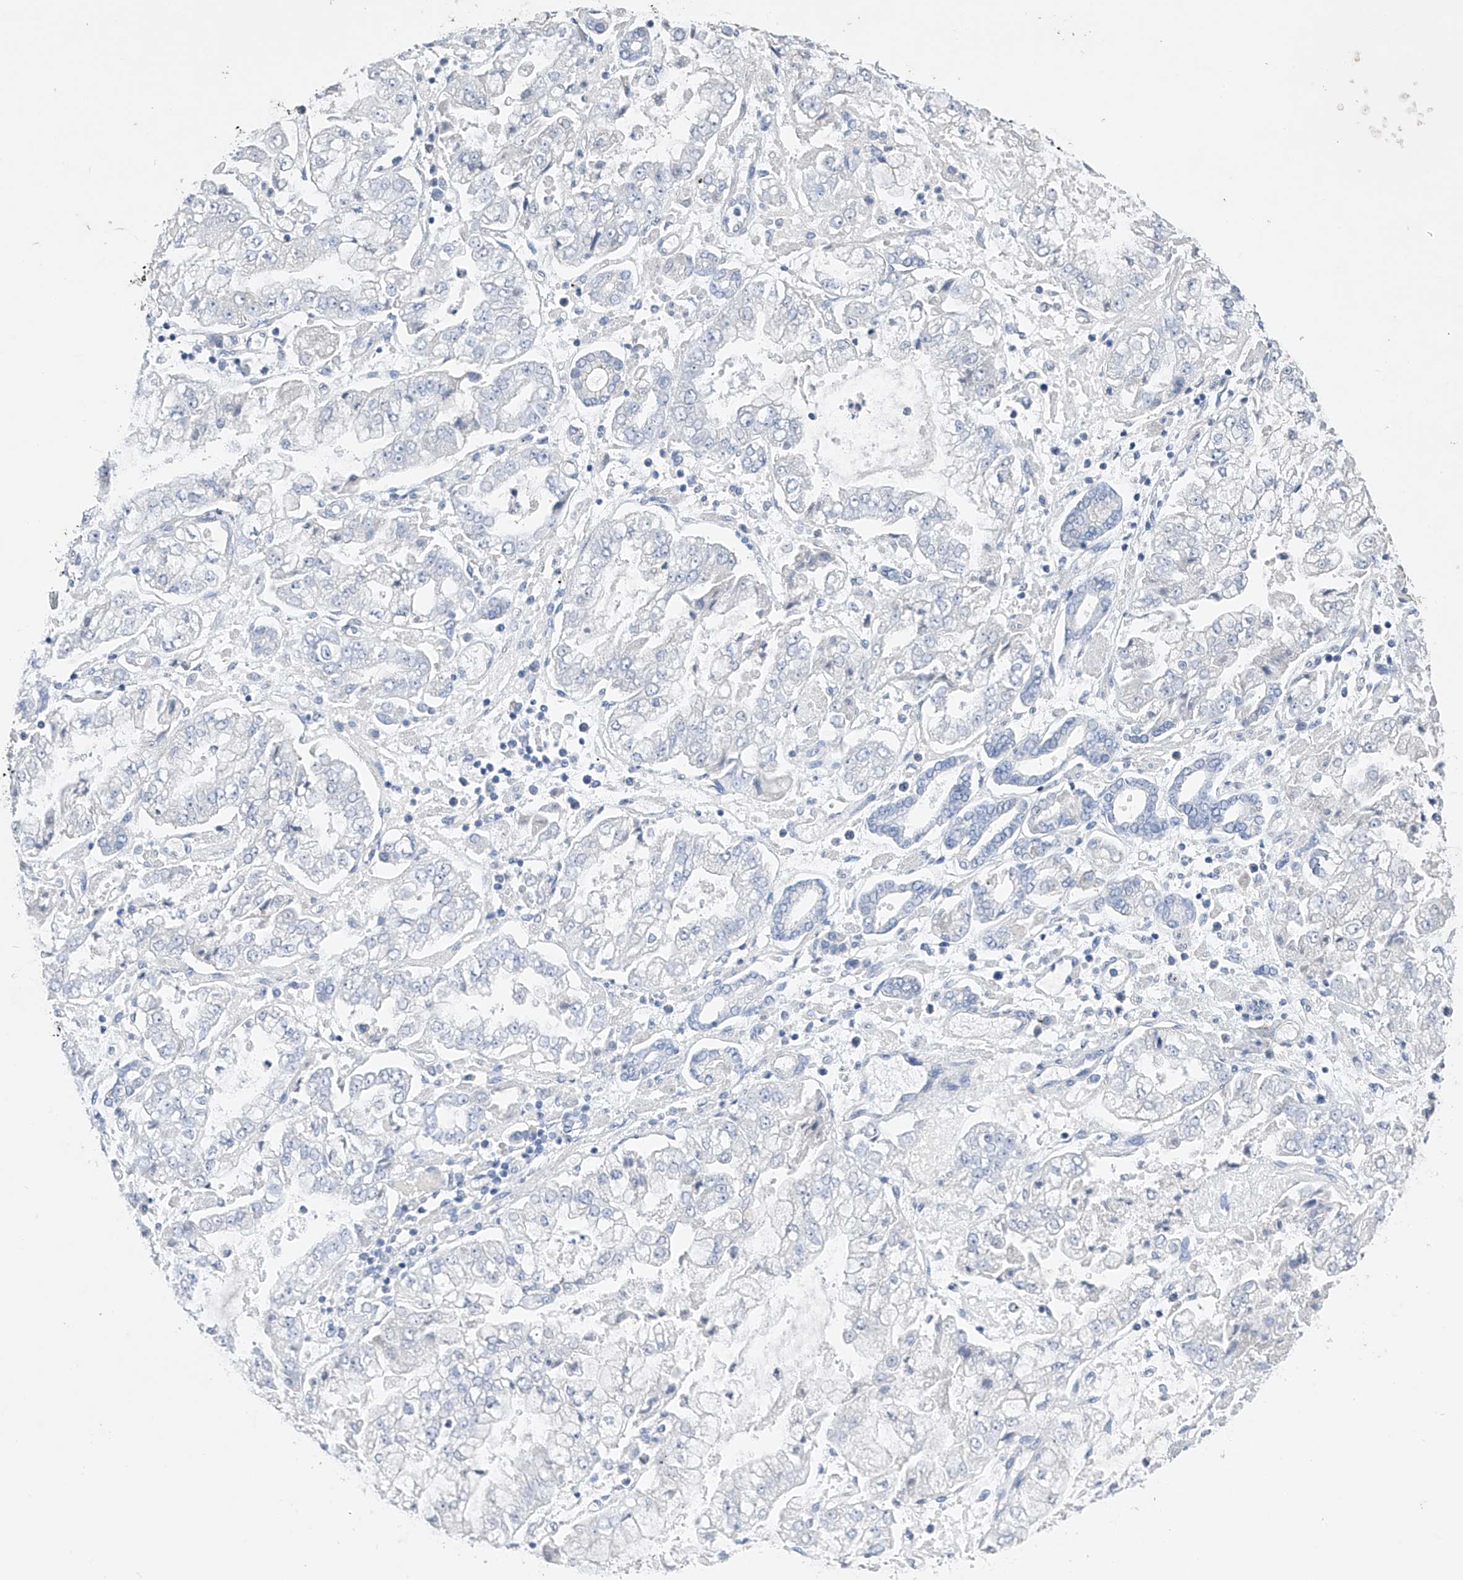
{"staining": {"intensity": "negative", "quantity": "none", "location": "none"}, "tissue": "stomach cancer", "cell_type": "Tumor cells", "image_type": "cancer", "snomed": [{"axis": "morphology", "description": "Adenocarcinoma, NOS"}, {"axis": "topography", "description": "Stomach"}], "caption": "Tumor cells show no significant protein positivity in stomach cancer (adenocarcinoma). (Brightfield microscopy of DAB immunohistochemistry at high magnification).", "gene": "ADRA1A", "patient": {"sex": "male", "age": 76}}